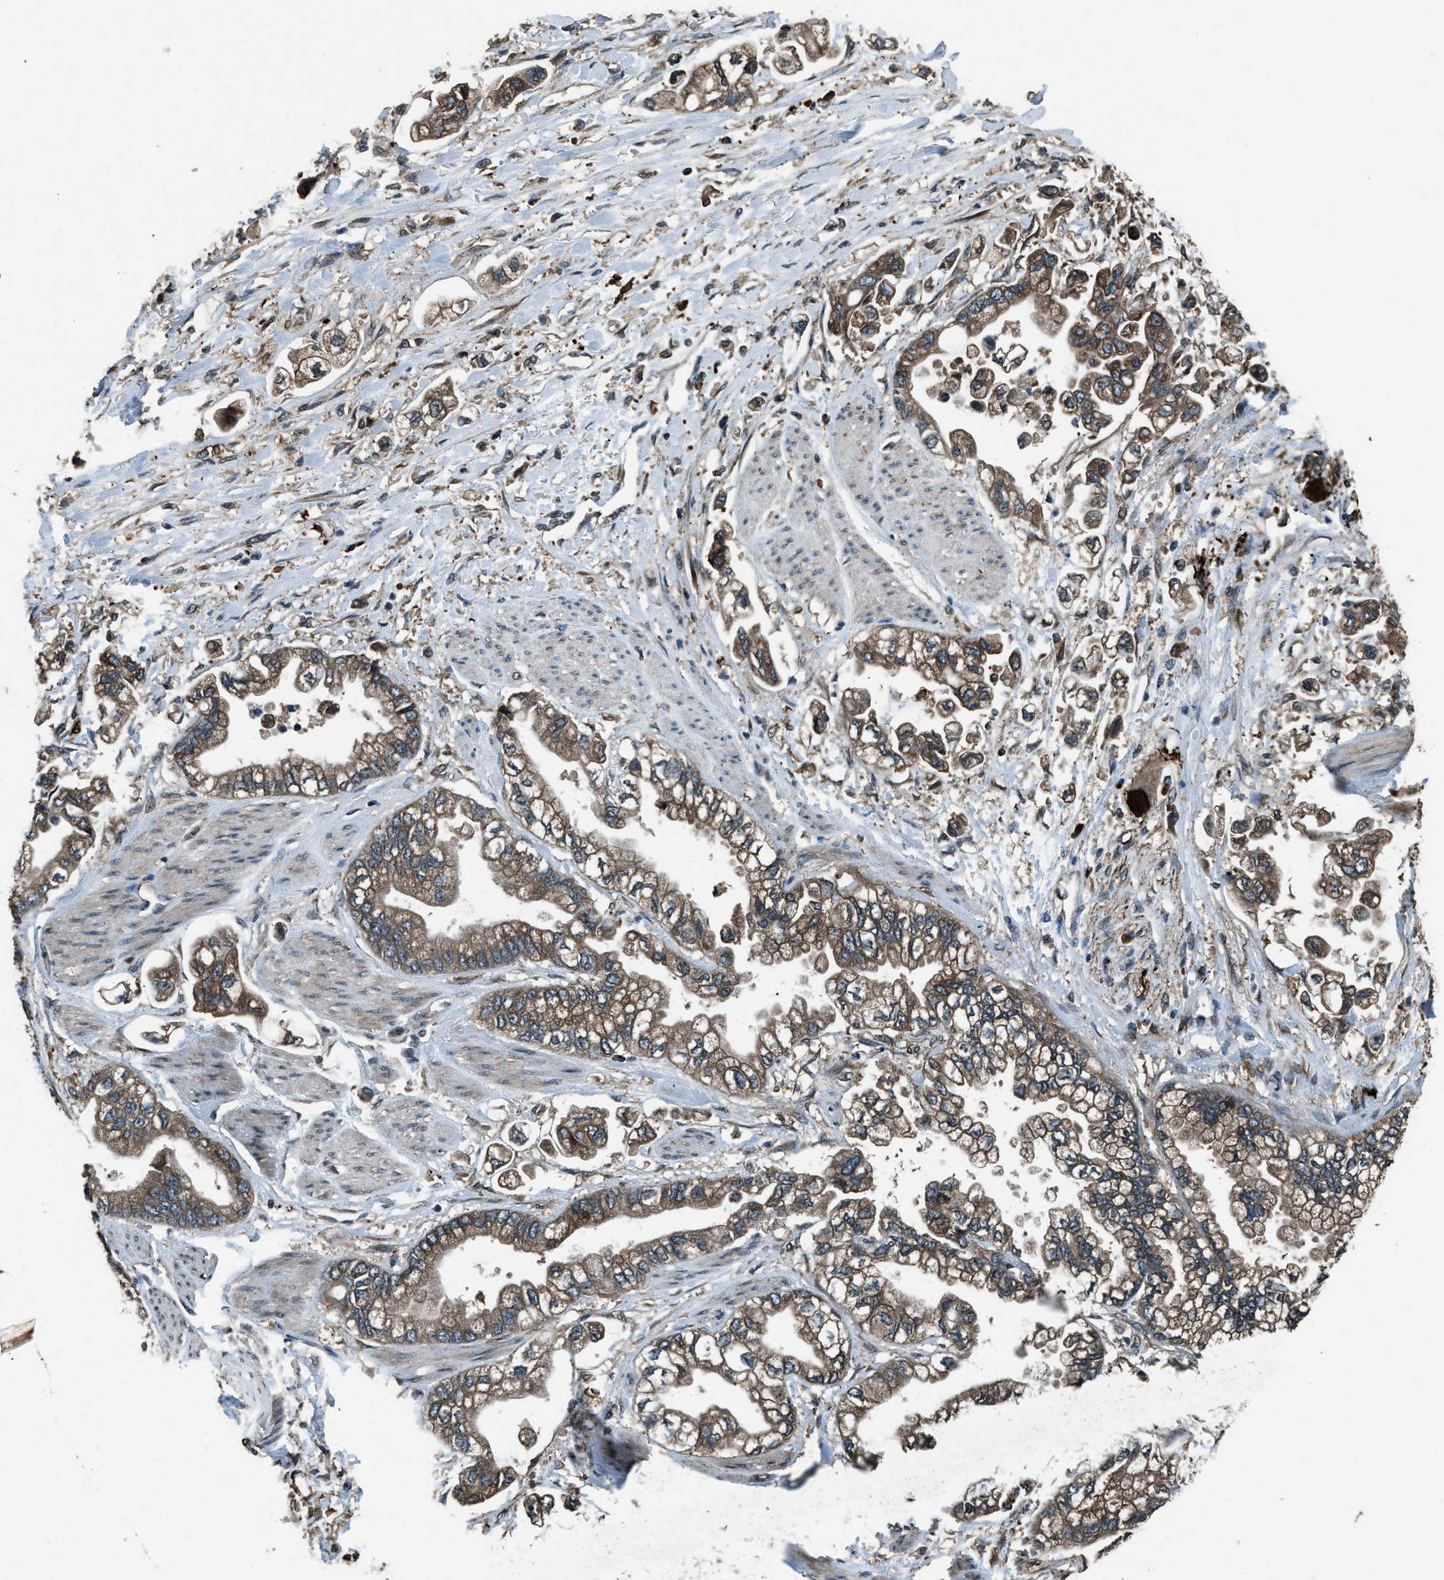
{"staining": {"intensity": "moderate", "quantity": ">75%", "location": "cytoplasmic/membranous"}, "tissue": "stomach cancer", "cell_type": "Tumor cells", "image_type": "cancer", "snomed": [{"axis": "morphology", "description": "Normal tissue, NOS"}, {"axis": "morphology", "description": "Adenocarcinoma, NOS"}, {"axis": "topography", "description": "Stomach"}], "caption": "This image reveals IHC staining of human adenocarcinoma (stomach), with medium moderate cytoplasmic/membranous expression in approximately >75% of tumor cells.", "gene": "TRIM4", "patient": {"sex": "male", "age": 62}}